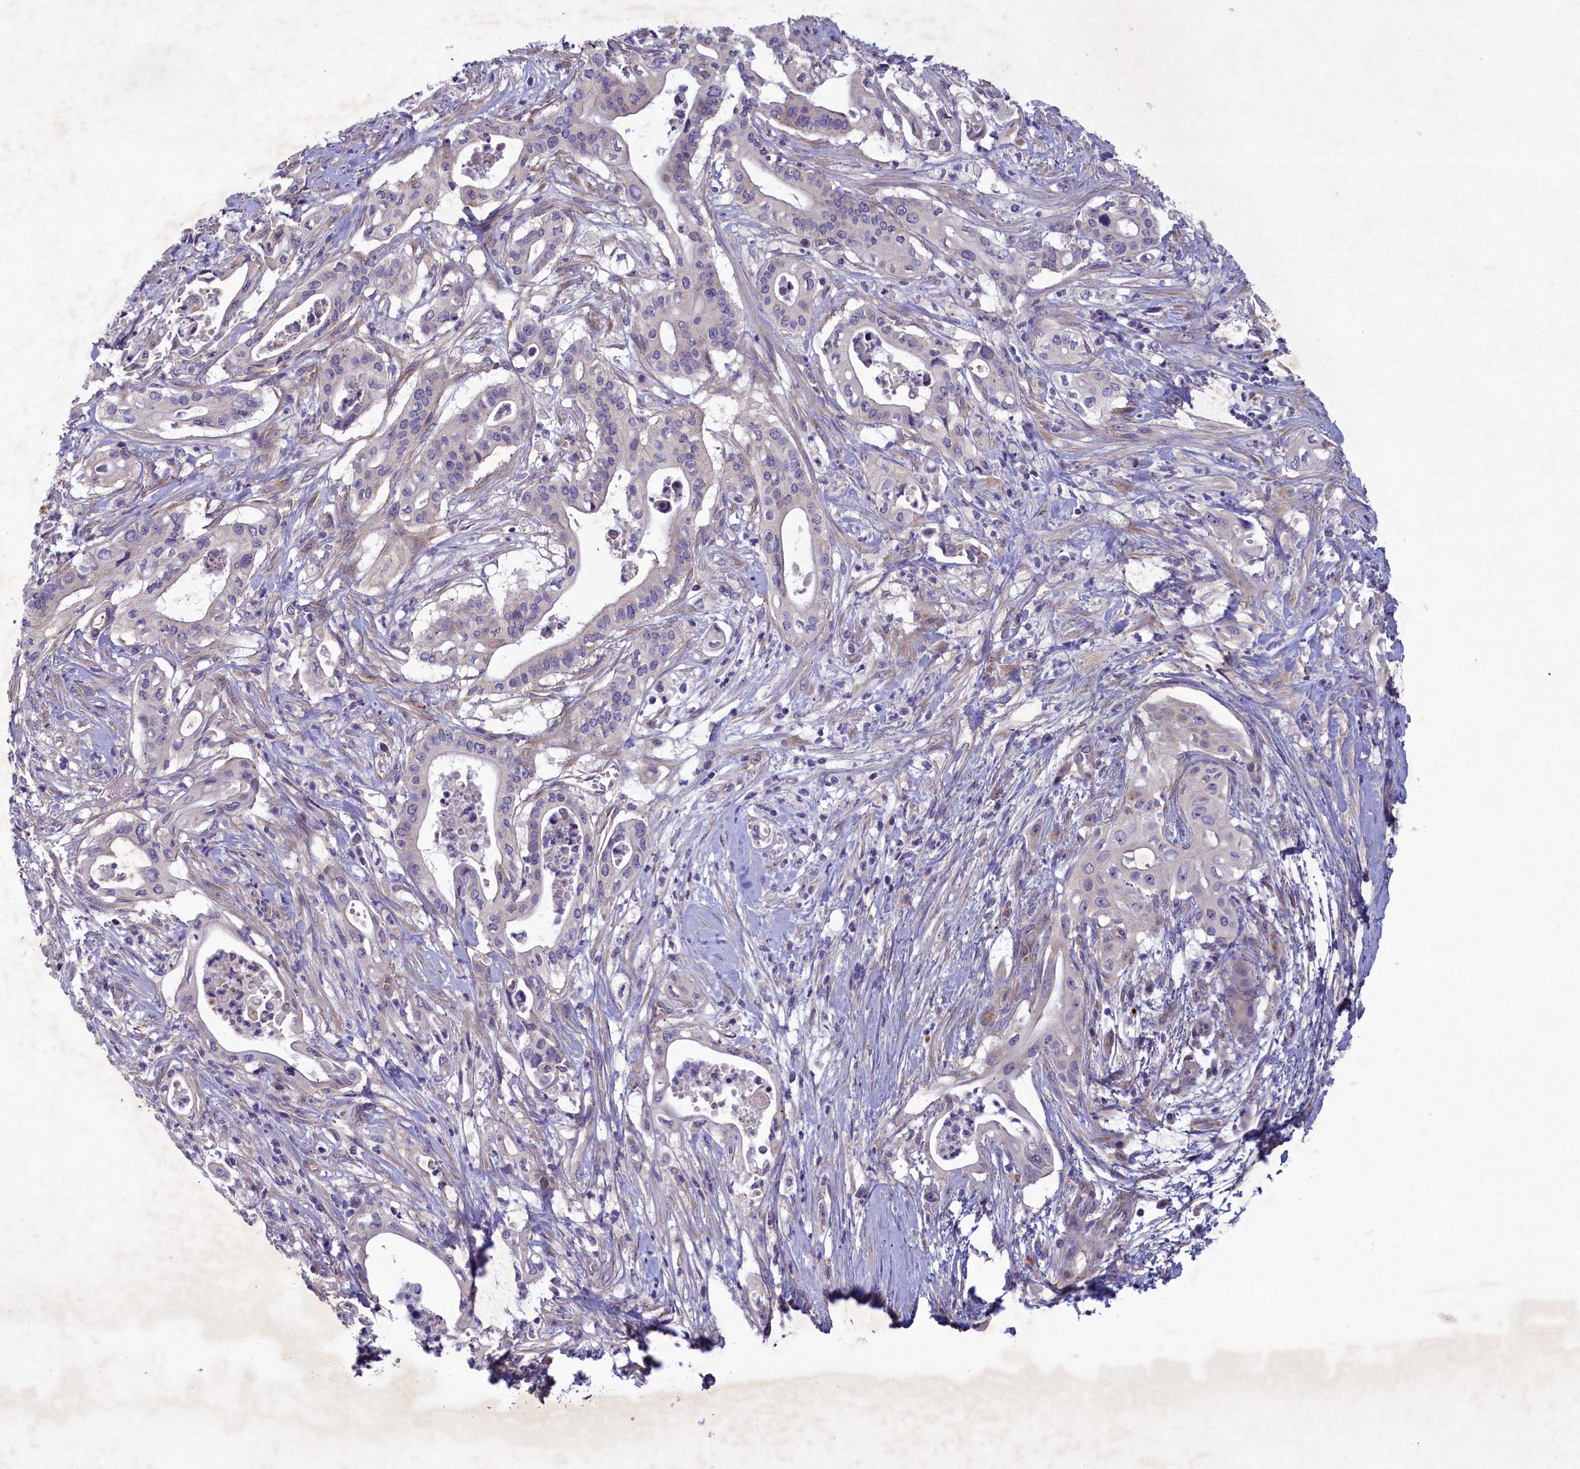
{"staining": {"intensity": "negative", "quantity": "none", "location": "none"}, "tissue": "pancreatic cancer", "cell_type": "Tumor cells", "image_type": "cancer", "snomed": [{"axis": "morphology", "description": "Adenocarcinoma, NOS"}, {"axis": "topography", "description": "Pancreas"}], "caption": "A micrograph of human pancreatic cancer is negative for staining in tumor cells. Brightfield microscopy of immunohistochemistry stained with DAB (brown) and hematoxylin (blue), captured at high magnification.", "gene": "PLEKHG6", "patient": {"sex": "female", "age": 77}}